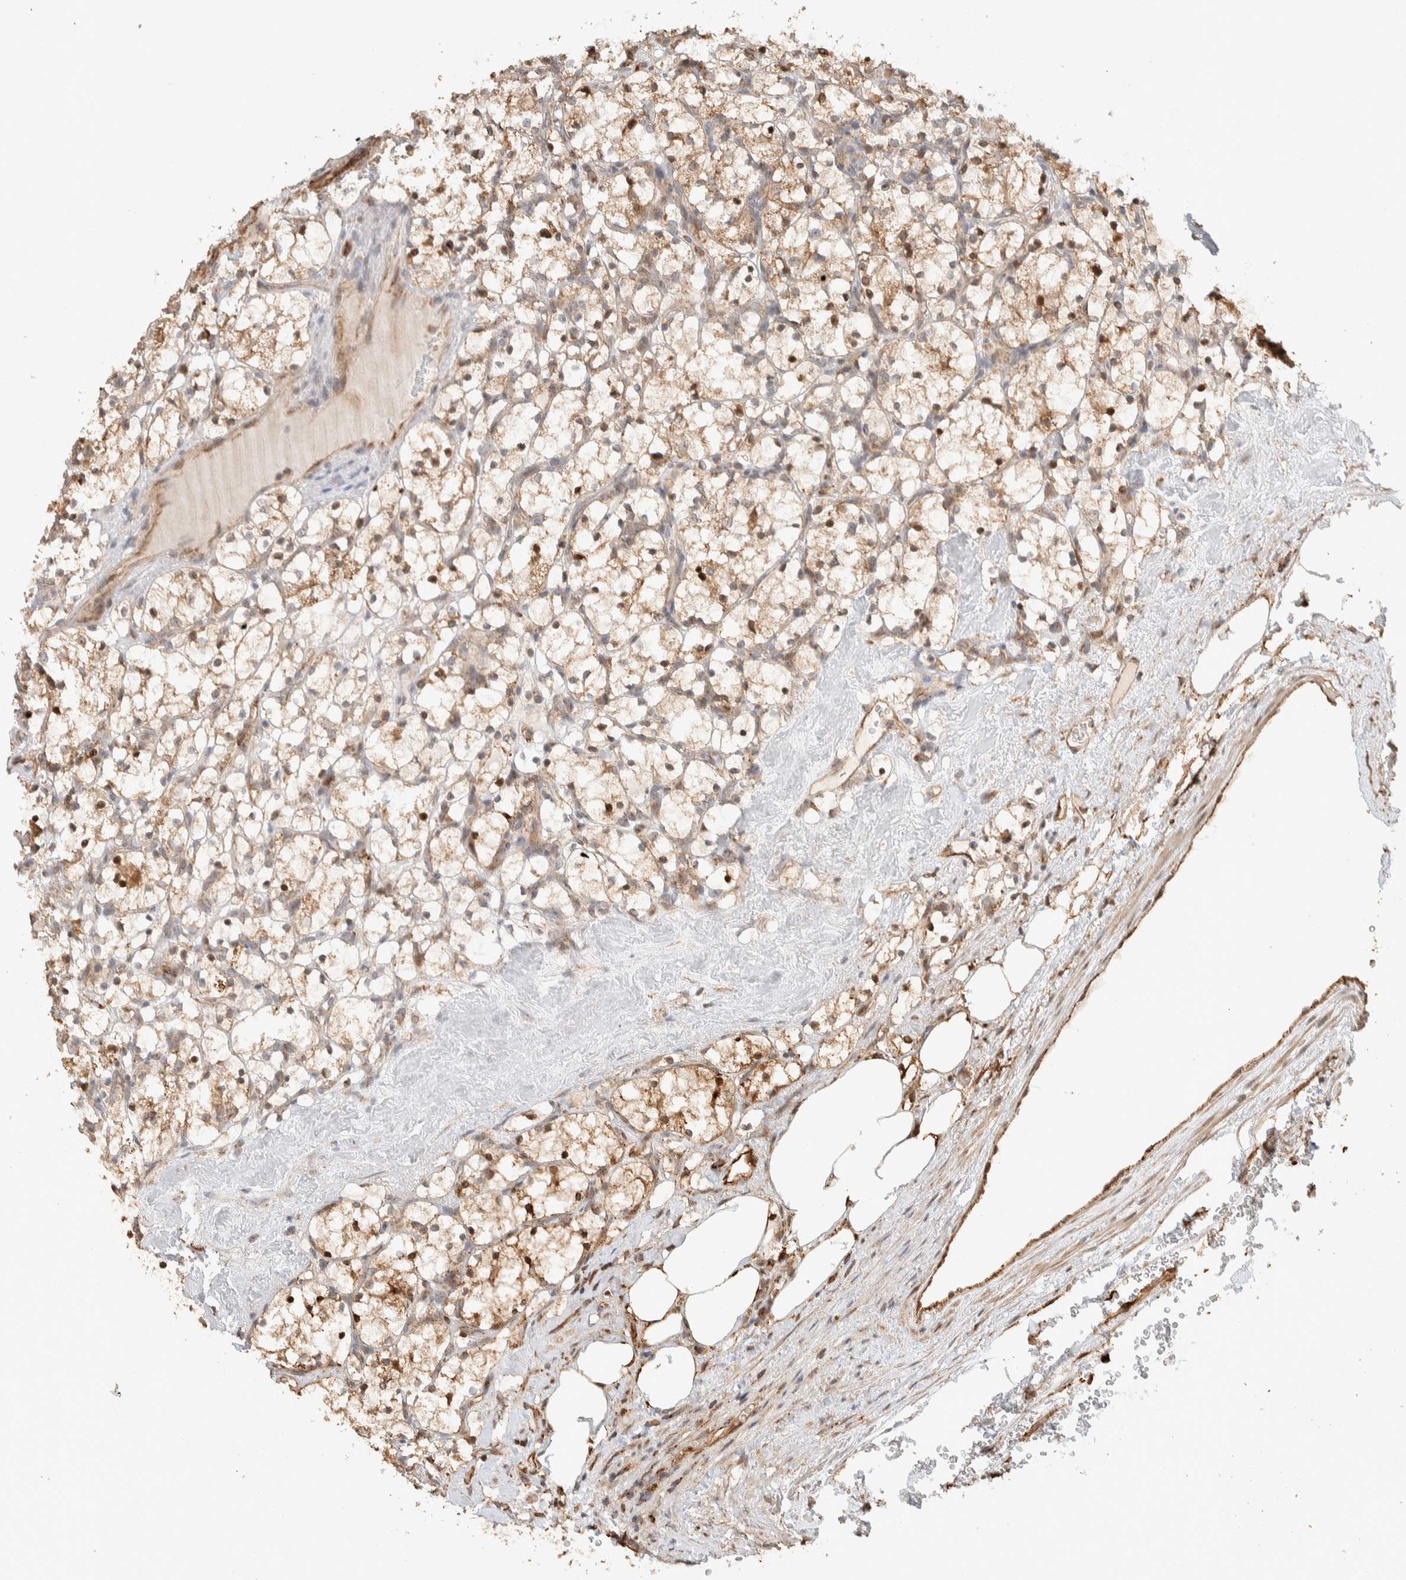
{"staining": {"intensity": "weak", "quantity": ">75%", "location": "cytoplasmic/membranous"}, "tissue": "renal cancer", "cell_type": "Tumor cells", "image_type": "cancer", "snomed": [{"axis": "morphology", "description": "Adenocarcinoma, NOS"}, {"axis": "topography", "description": "Kidney"}], "caption": "Immunohistochemical staining of renal cancer demonstrates low levels of weak cytoplasmic/membranous protein expression in about >75% of tumor cells.", "gene": "KIF9", "patient": {"sex": "female", "age": 69}}